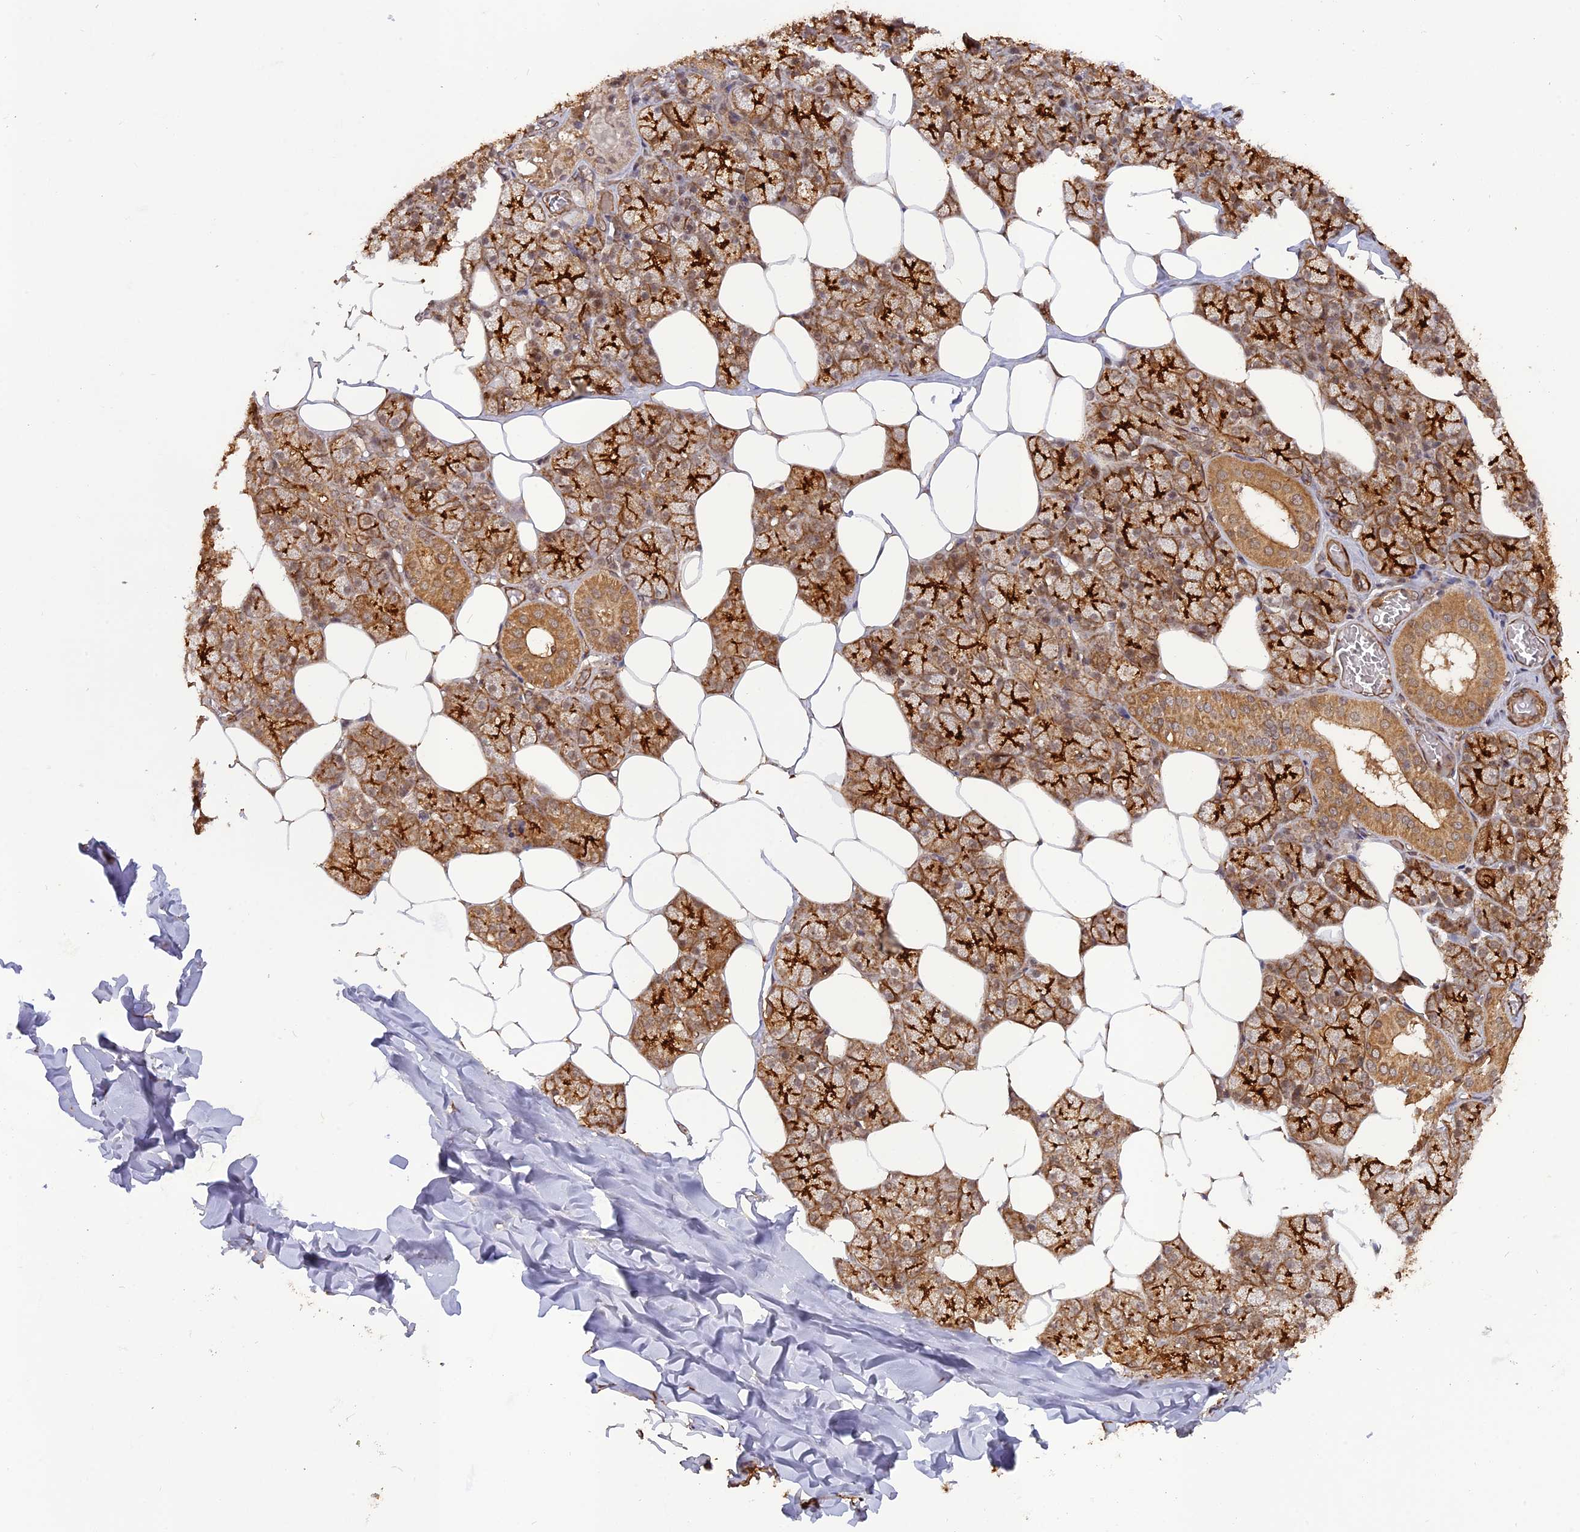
{"staining": {"intensity": "strong", "quantity": ">75%", "location": "cytoplasmic/membranous"}, "tissue": "salivary gland", "cell_type": "Glandular cells", "image_type": "normal", "snomed": [{"axis": "morphology", "description": "Normal tissue, NOS"}, {"axis": "topography", "description": "Salivary gland"}], "caption": "Benign salivary gland demonstrates strong cytoplasmic/membranous expression in about >75% of glandular cells.", "gene": "CCDC174", "patient": {"sex": "male", "age": 62}}